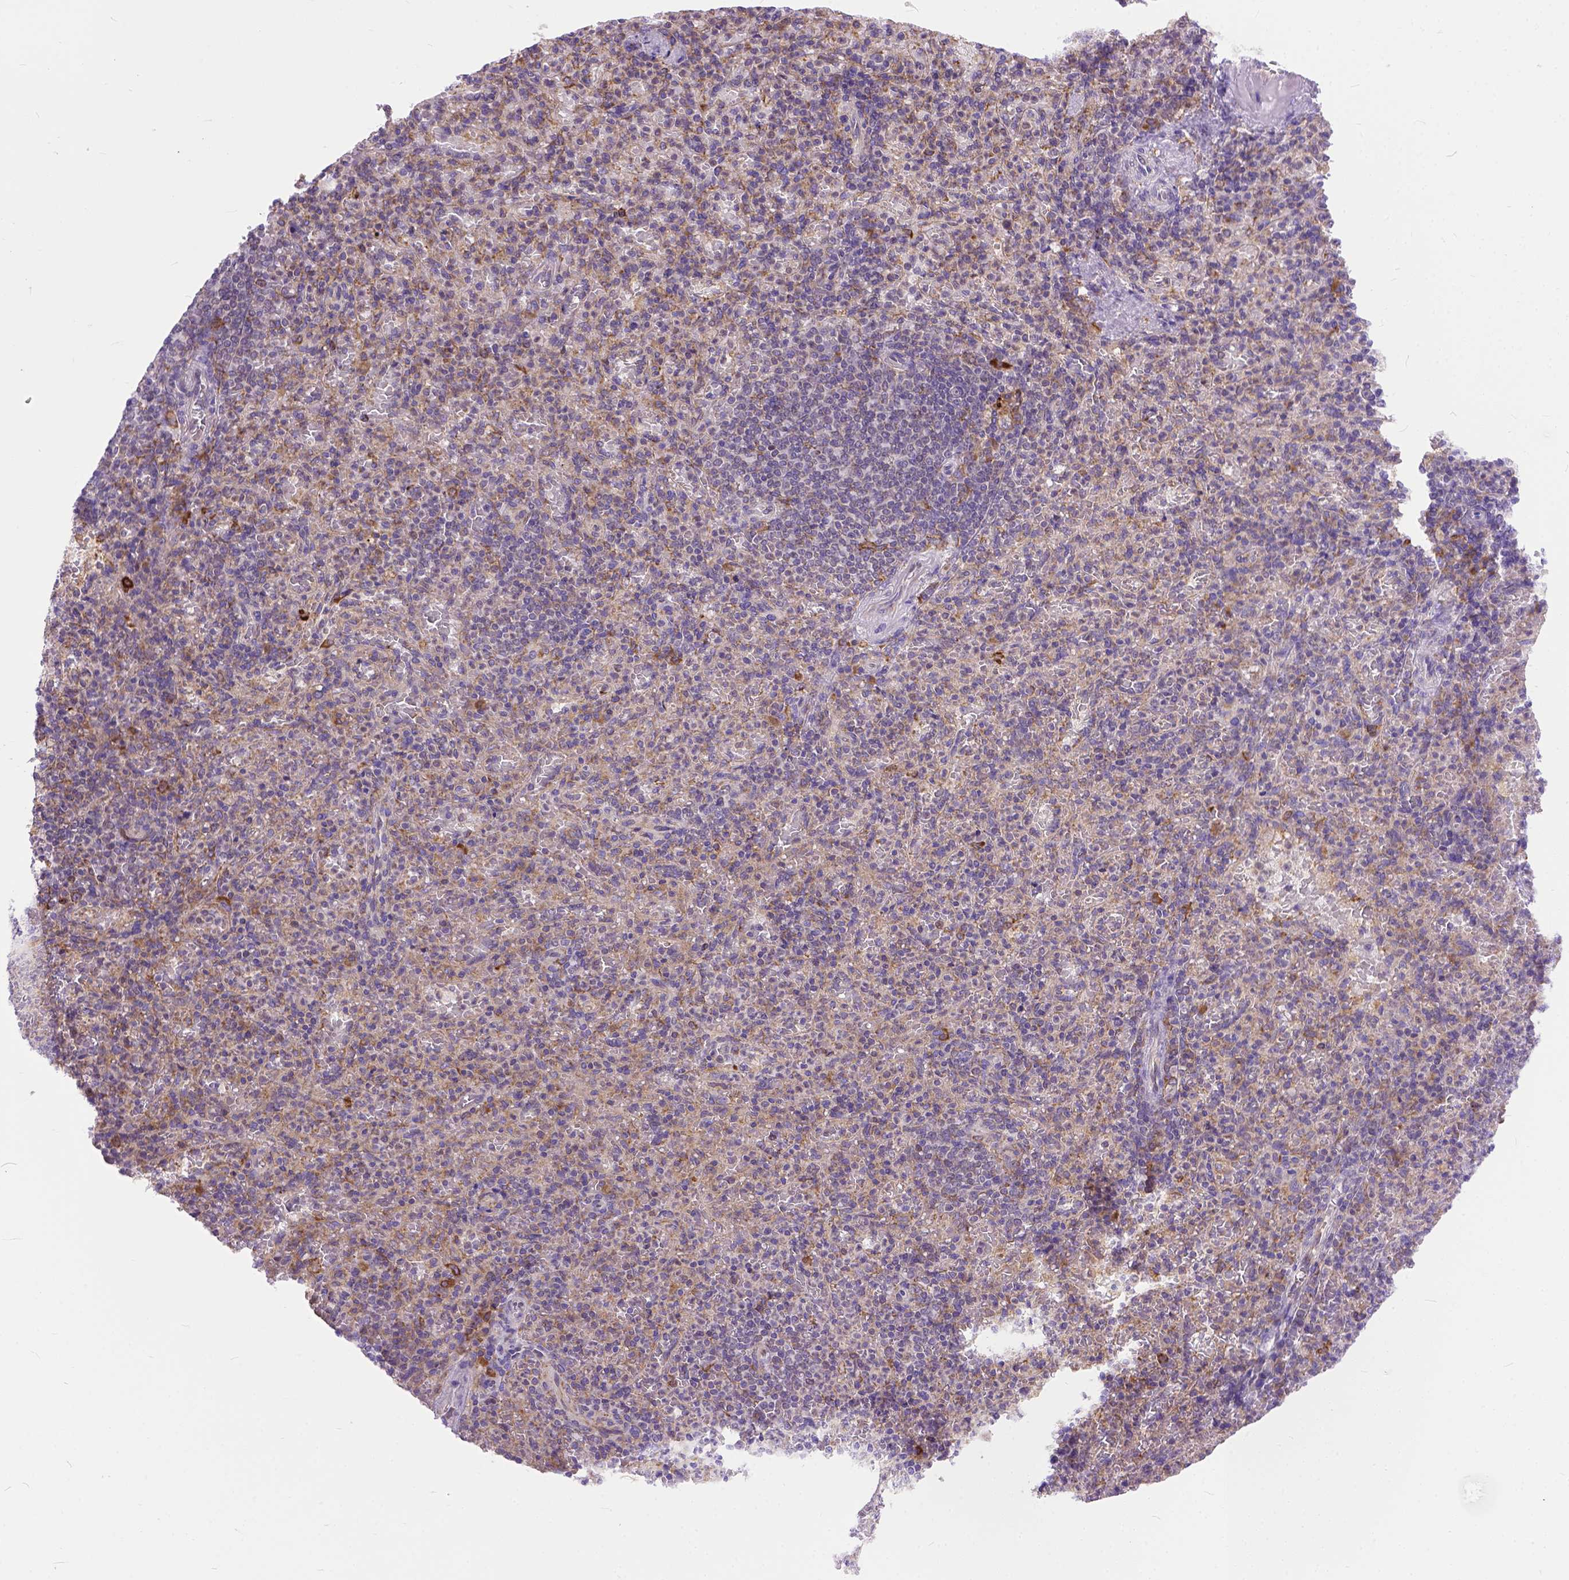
{"staining": {"intensity": "strong", "quantity": "<25%", "location": "cytoplasmic/membranous"}, "tissue": "spleen", "cell_type": "Cells in red pulp", "image_type": "normal", "snomed": [{"axis": "morphology", "description": "Normal tissue, NOS"}, {"axis": "topography", "description": "Spleen"}], "caption": "Spleen stained with DAB immunohistochemistry (IHC) exhibits medium levels of strong cytoplasmic/membranous positivity in approximately <25% of cells in red pulp.", "gene": "PLK4", "patient": {"sex": "female", "age": 74}}